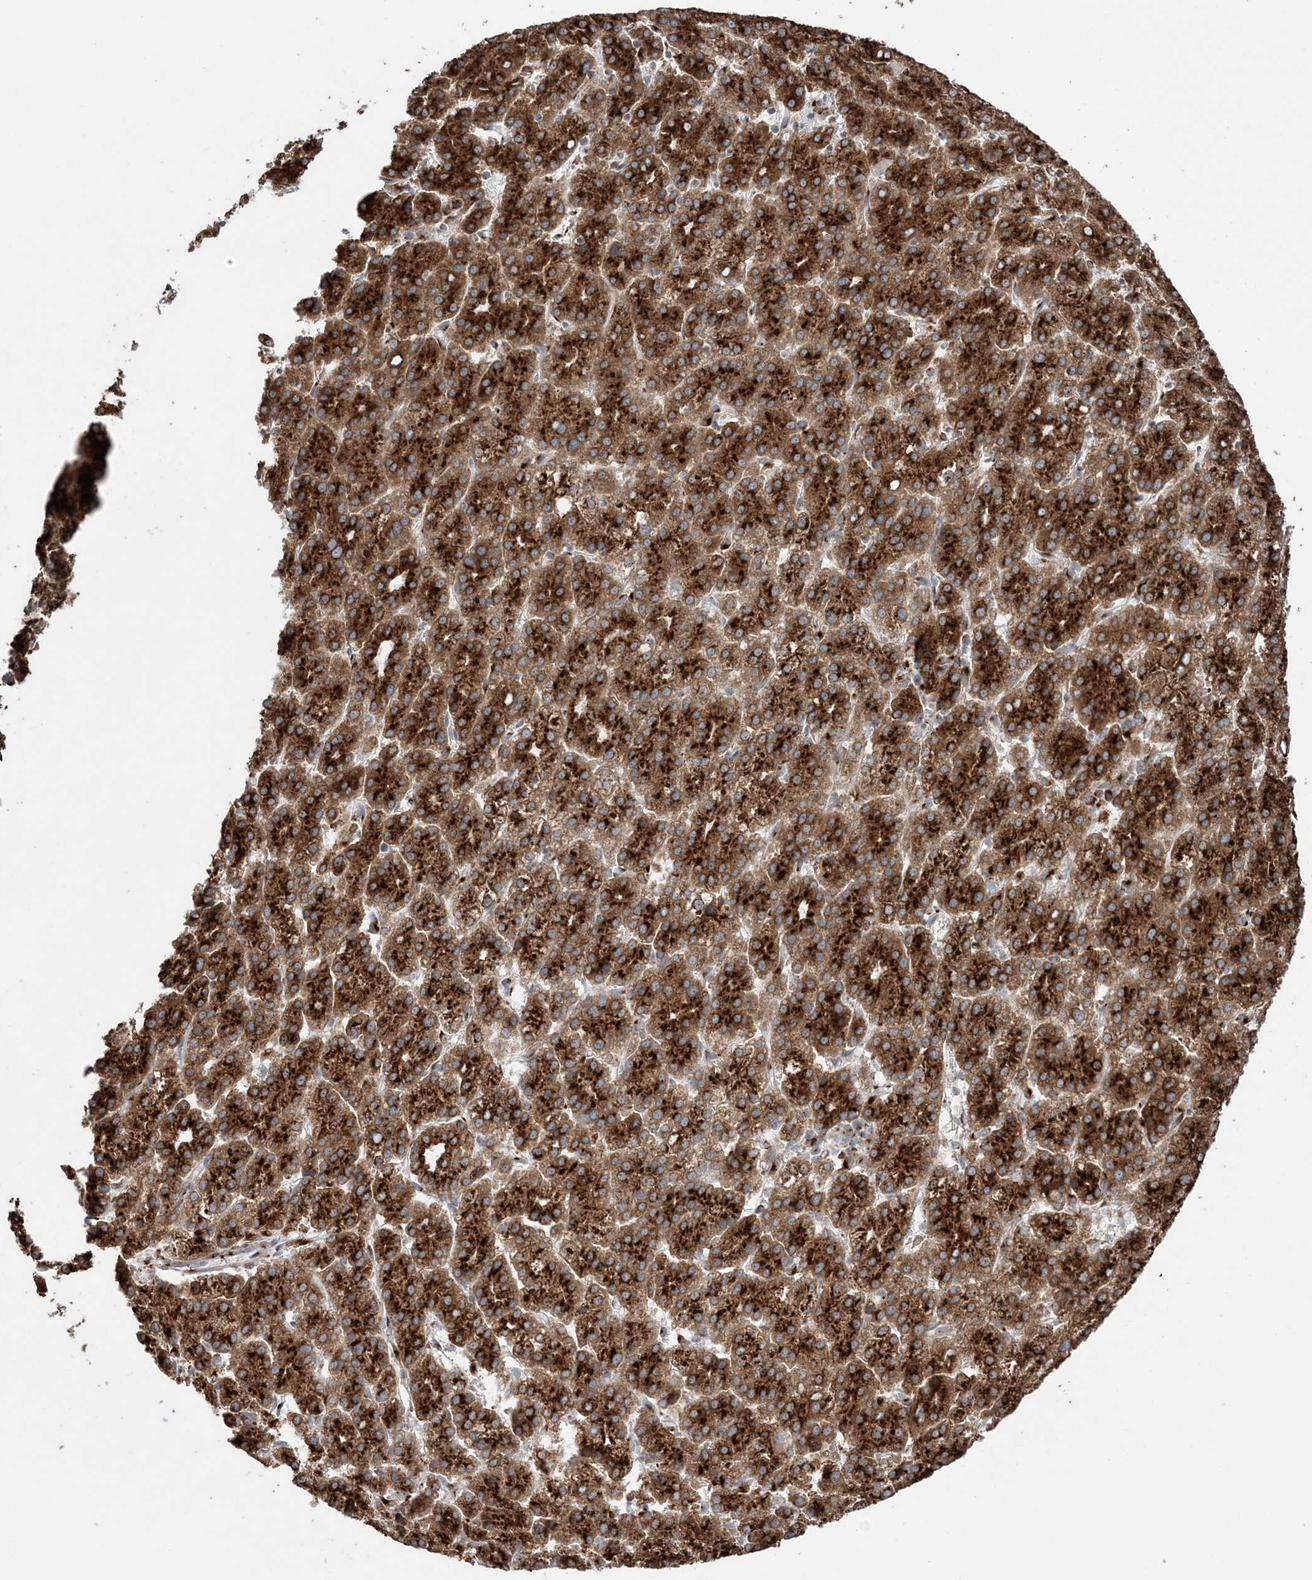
{"staining": {"intensity": "strong", "quantity": ">75%", "location": "cytoplasmic/membranous"}, "tissue": "liver cancer", "cell_type": "Tumor cells", "image_type": "cancer", "snomed": [{"axis": "morphology", "description": "Carcinoma, Hepatocellular, NOS"}, {"axis": "topography", "description": "Liver"}], "caption": "Liver cancer stained with a protein marker displays strong staining in tumor cells.", "gene": "TMED10", "patient": {"sex": "female", "age": 58}}